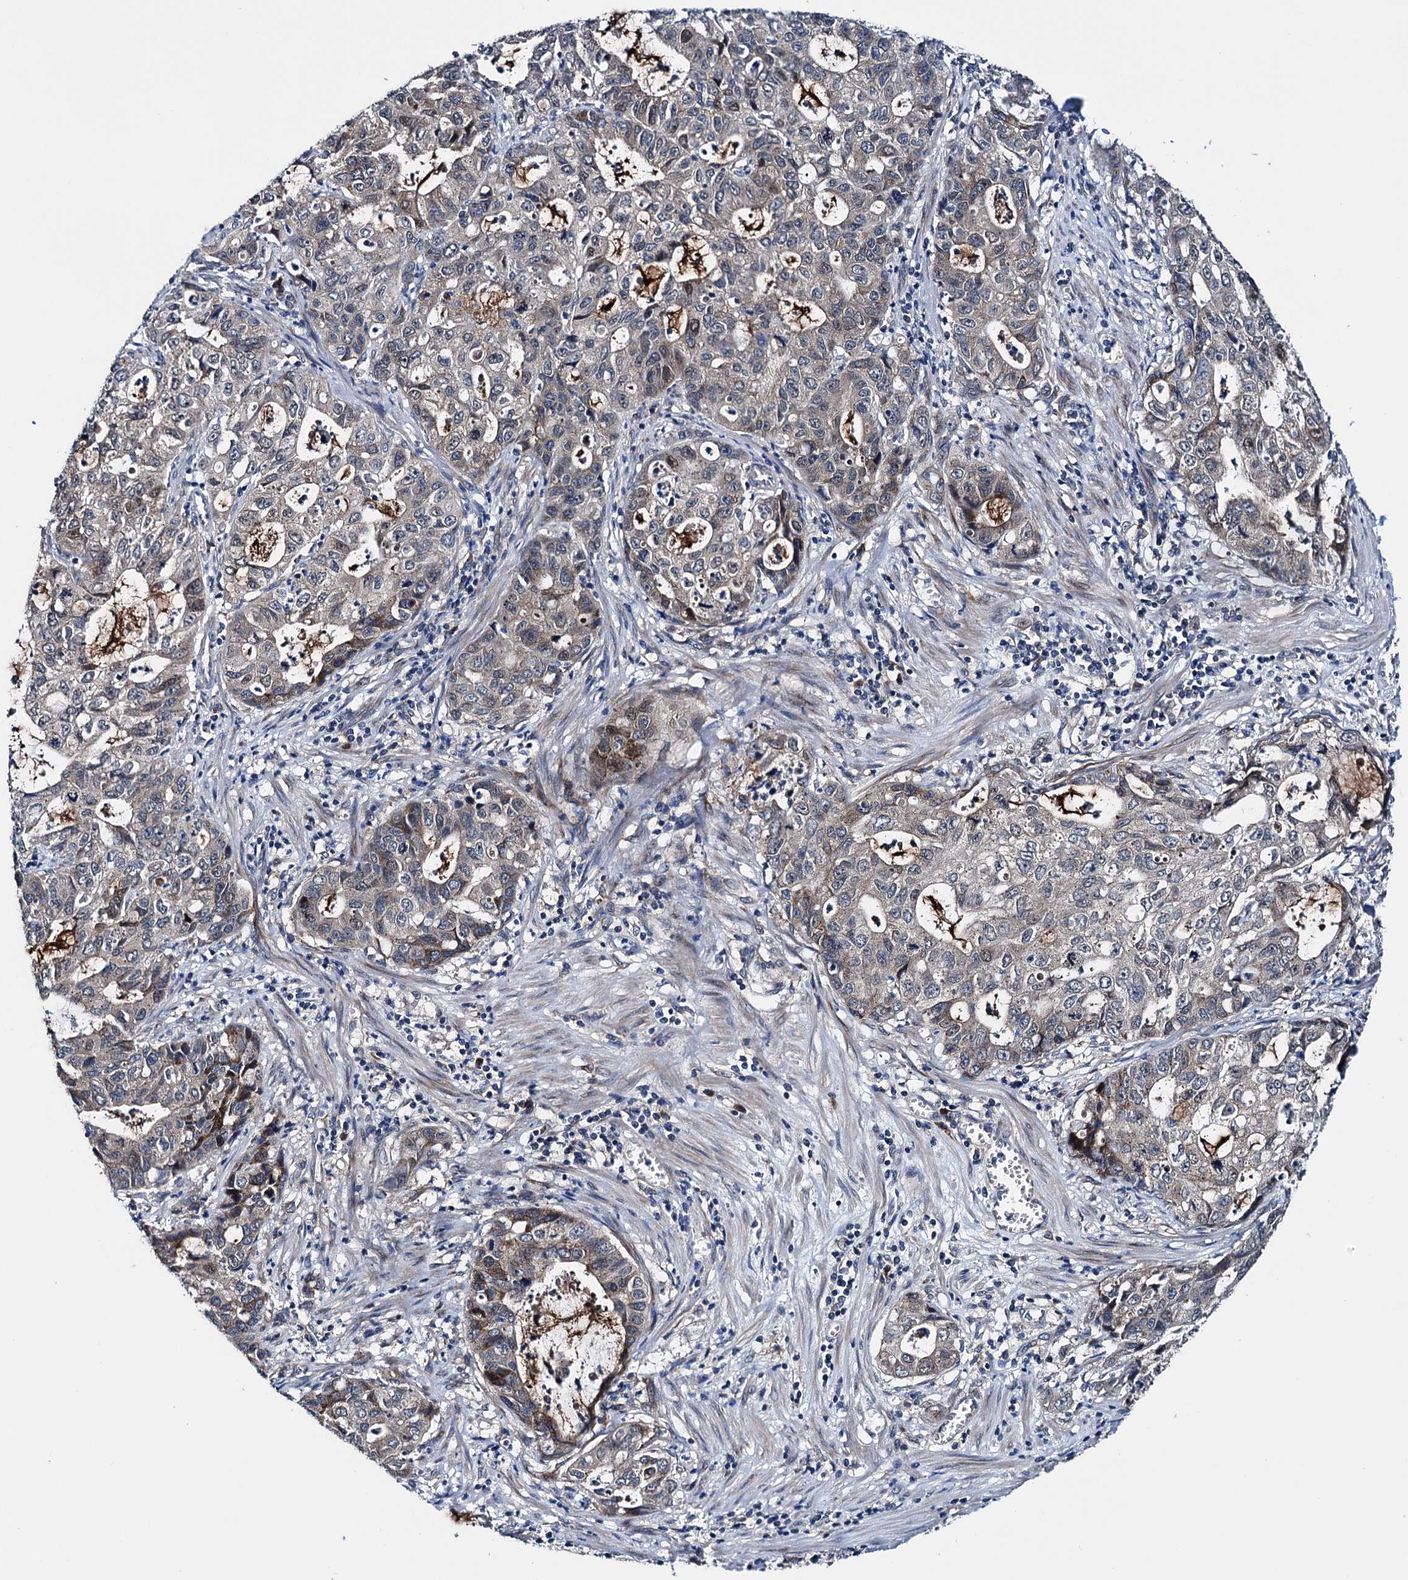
{"staining": {"intensity": "negative", "quantity": "none", "location": "none"}, "tissue": "stomach cancer", "cell_type": "Tumor cells", "image_type": "cancer", "snomed": [{"axis": "morphology", "description": "Adenocarcinoma, NOS"}, {"axis": "topography", "description": "Stomach, upper"}], "caption": "The photomicrograph exhibits no staining of tumor cells in stomach cancer.", "gene": "EYA4", "patient": {"sex": "female", "age": 52}}